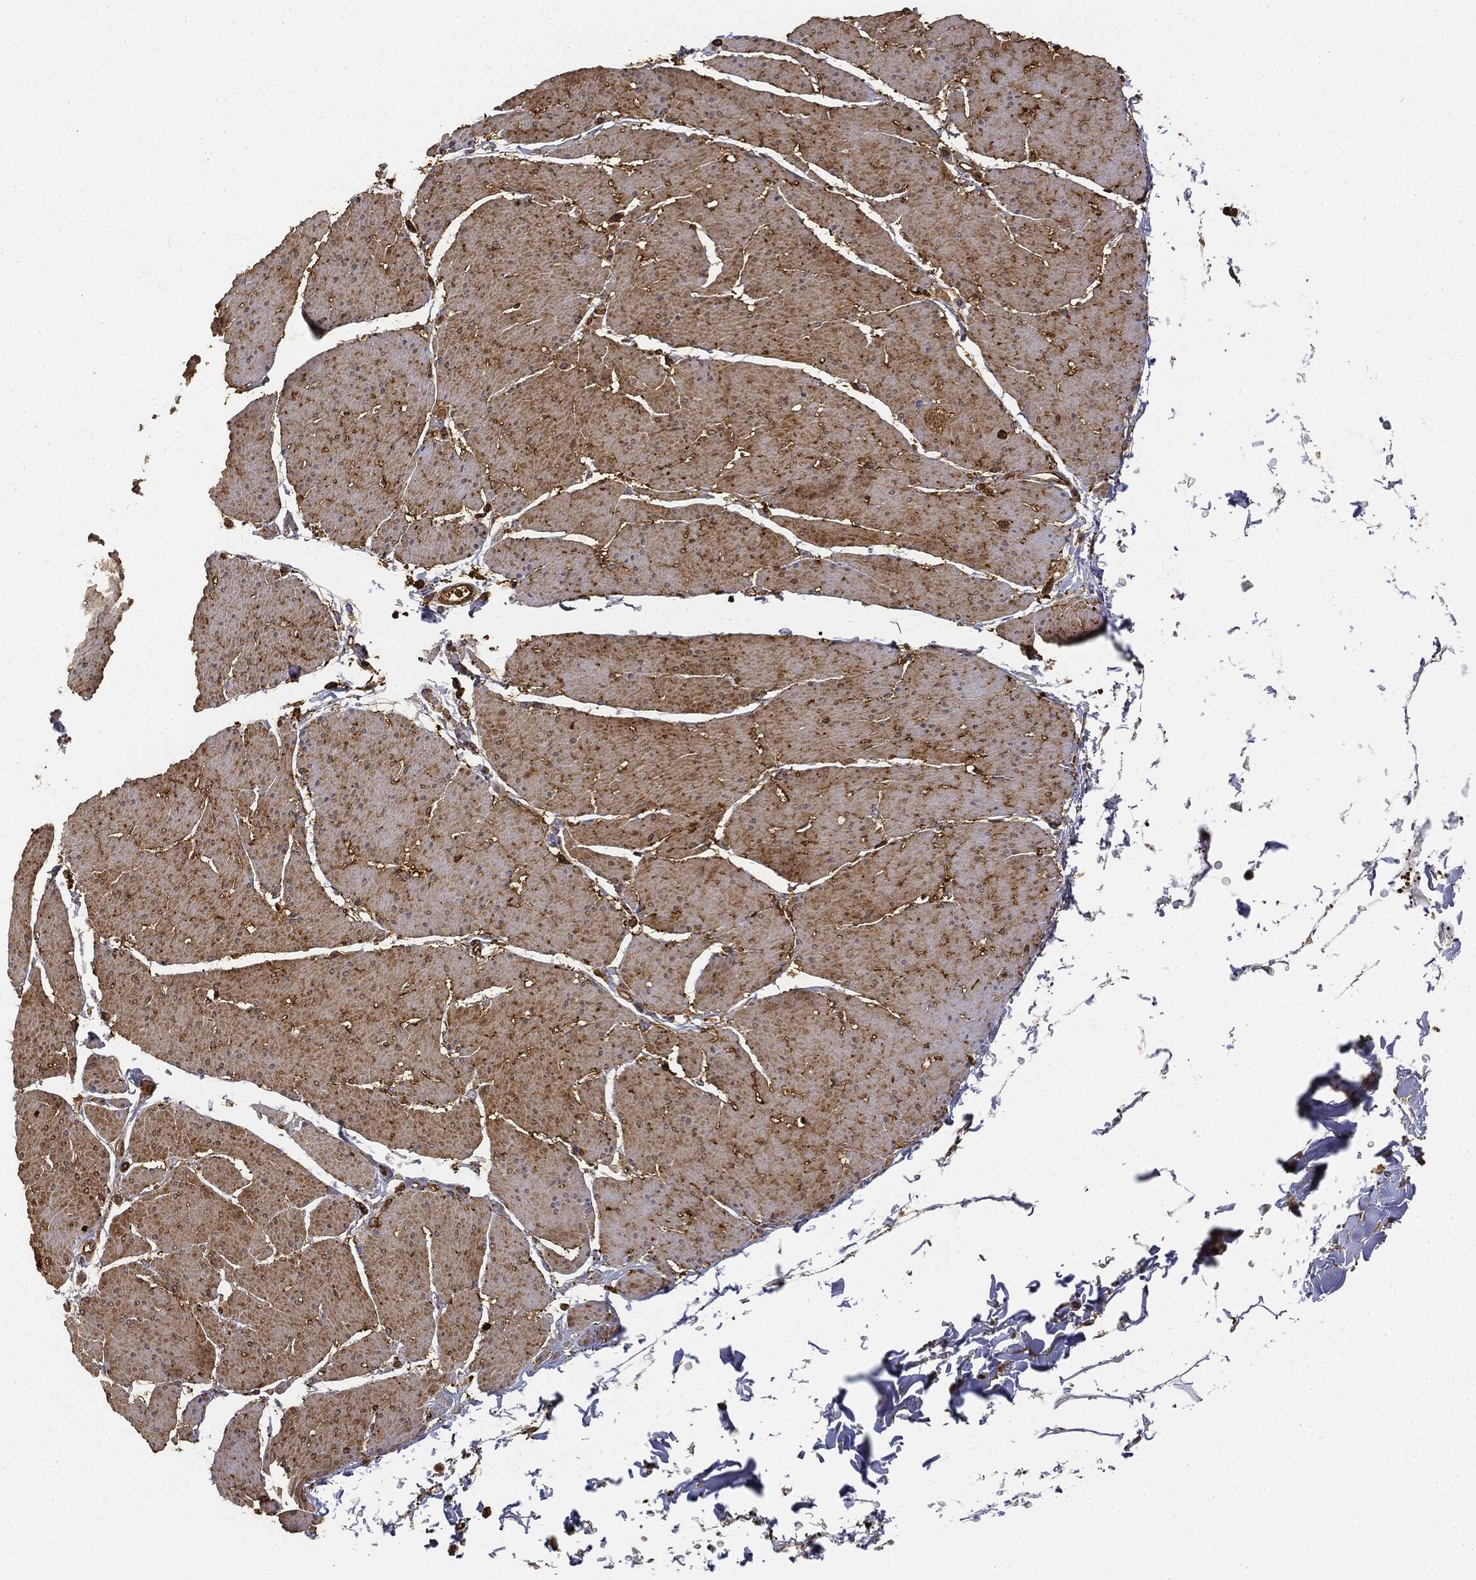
{"staining": {"intensity": "moderate", "quantity": "25%-75%", "location": "cytoplasmic/membranous"}, "tissue": "smooth muscle", "cell_type": "Smooth muscle cells", "image_type": "normal", "snomed": [{"axis": "morphology", "description": "Normal tissue, NOS"}, {"axis": "topography", "description": "Smooth muscle"}, {"axis": "topography", "description": "Anal"}], "caption": "Brown immunohistochemical staining in normal smooth muscle shows moderate cytoplasmic/membranous positivity in about 25%-75% of smooth muscle cells.", "gene": "WDR1", "patient": {"sex": "male", "age": 83}}